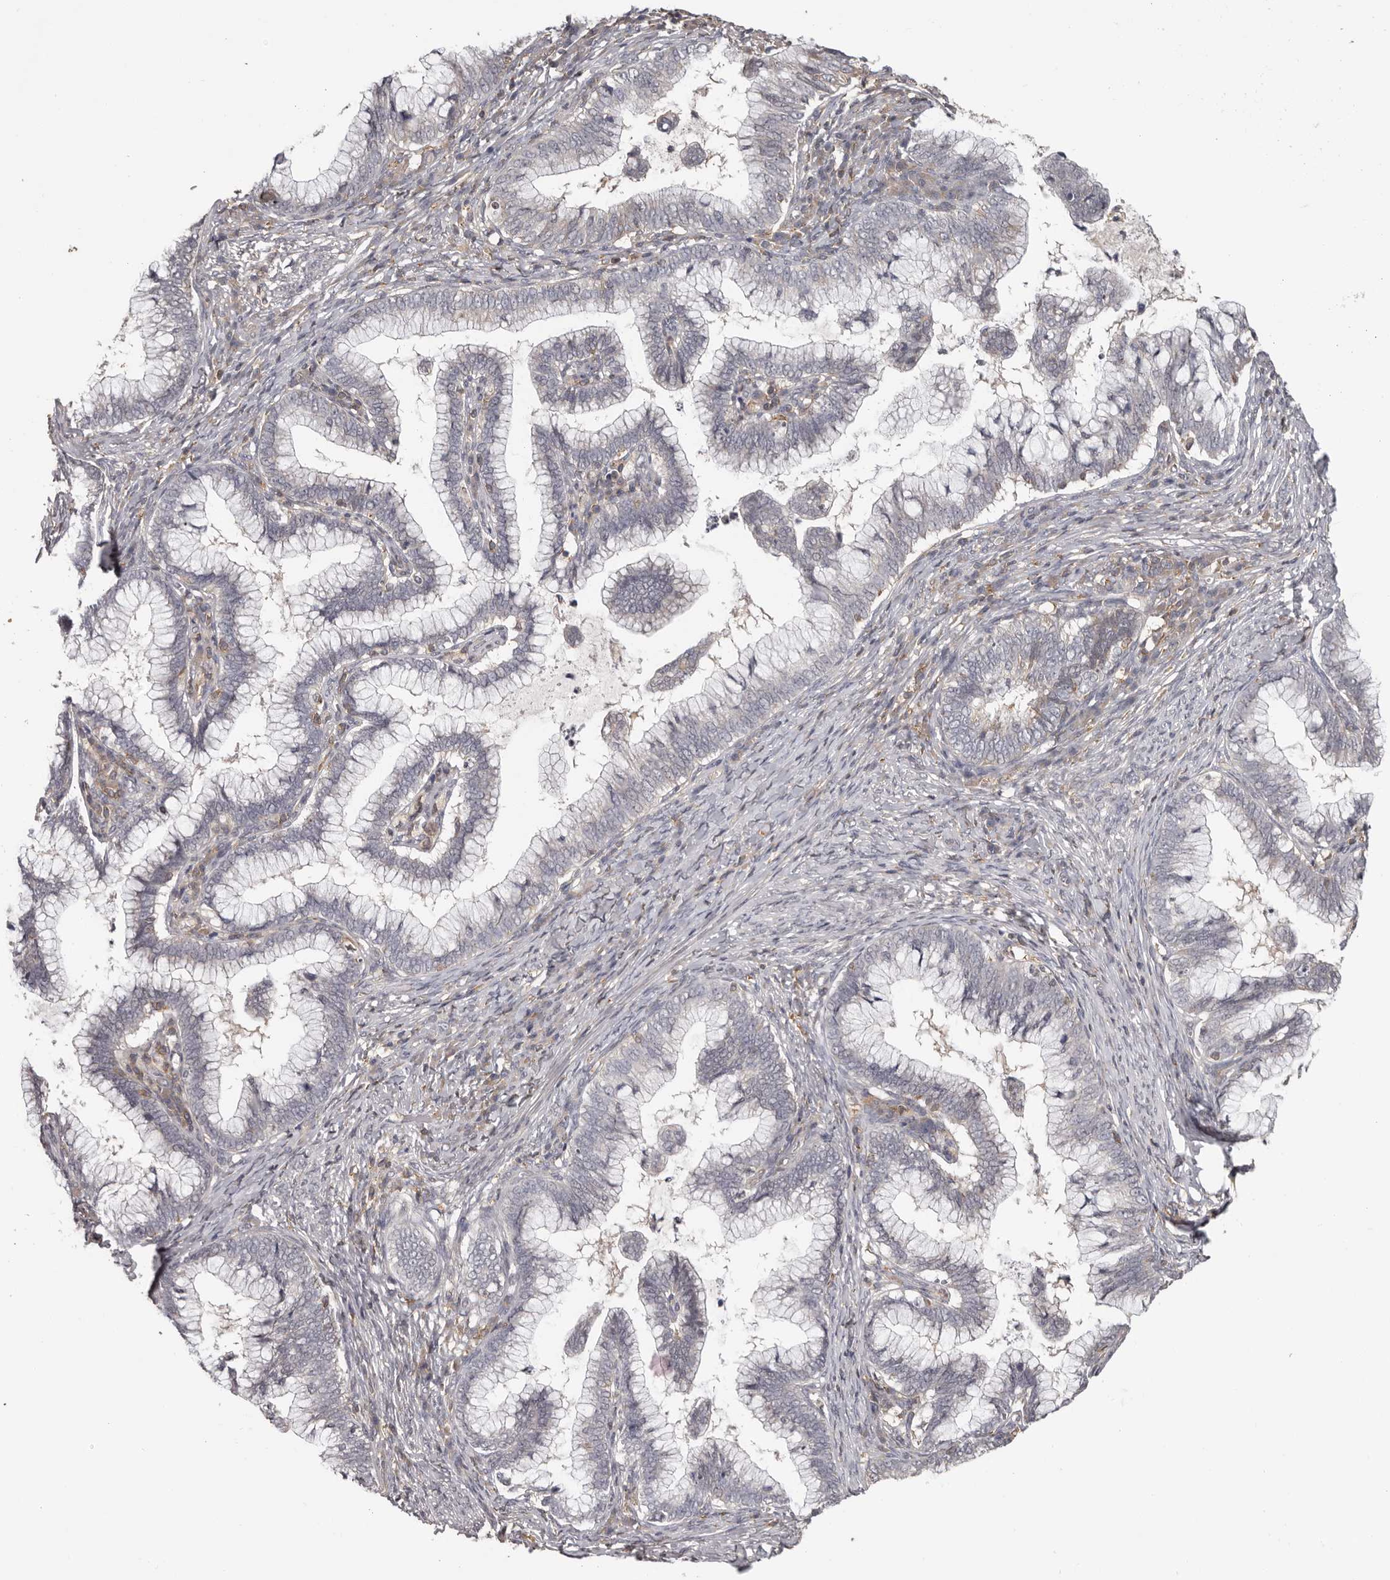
{"staining": {"intensity": "negative", "quantity": "none", "location": "none"}, "tissue": "cervical cancer", "cell_type": "Tumor cells", "image_type": "cancer", "snomed": [{"axis": "morphology", "description": "Adenocarcinoma, NOS"}, {"axis": "topography", "description": "Cervix"}], "caption": "Immunohistochemical staining of human cervical adenocarcinoma shows no significant expression in tumor cells.", "gene": "ANKRD44", "patient": {"sex": "female", "age": 36}}